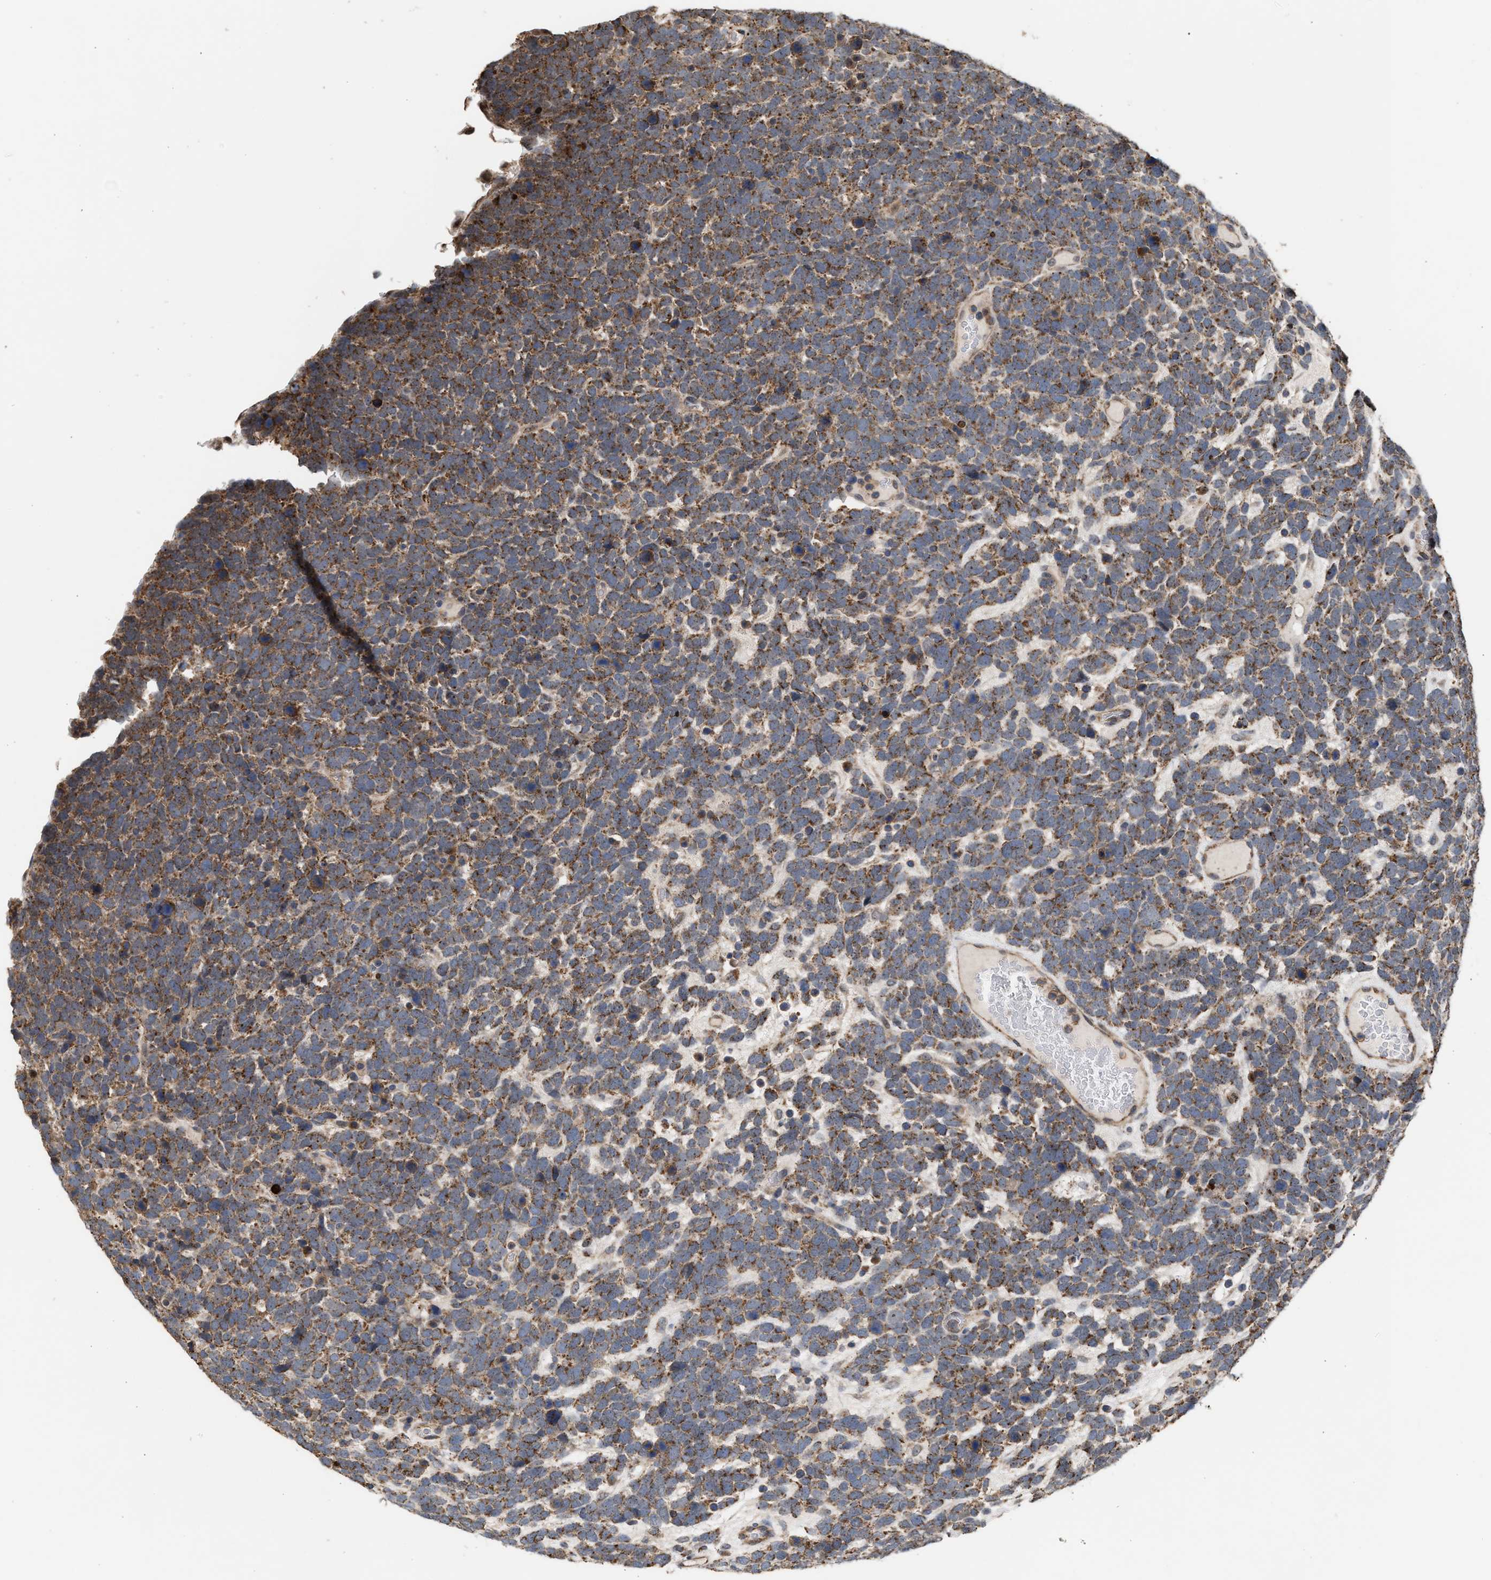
{"staining": {"intensity": "moderate", "quantity": ">75%", "location": "cytoplasmic/membranous"}, "tissue": "urothelial cancer", "cell_type": "Tumor cells", "image_type": "cancer", "snomed": [{"axis": "morphology", "description": "Urothelial carcinoma, High grade"}, {"axis": "topography", "description": "Urinary bladder"}], "caption": "The micrograph demonstrates immunohistochemical staining of urothelial cancer. There is moderate cytoplasmic/membranous expression is appreciated in approximately >75% of tumor cells.", "gene": "EXOSC2", "patient": {"sex": "female", "age": 82}}